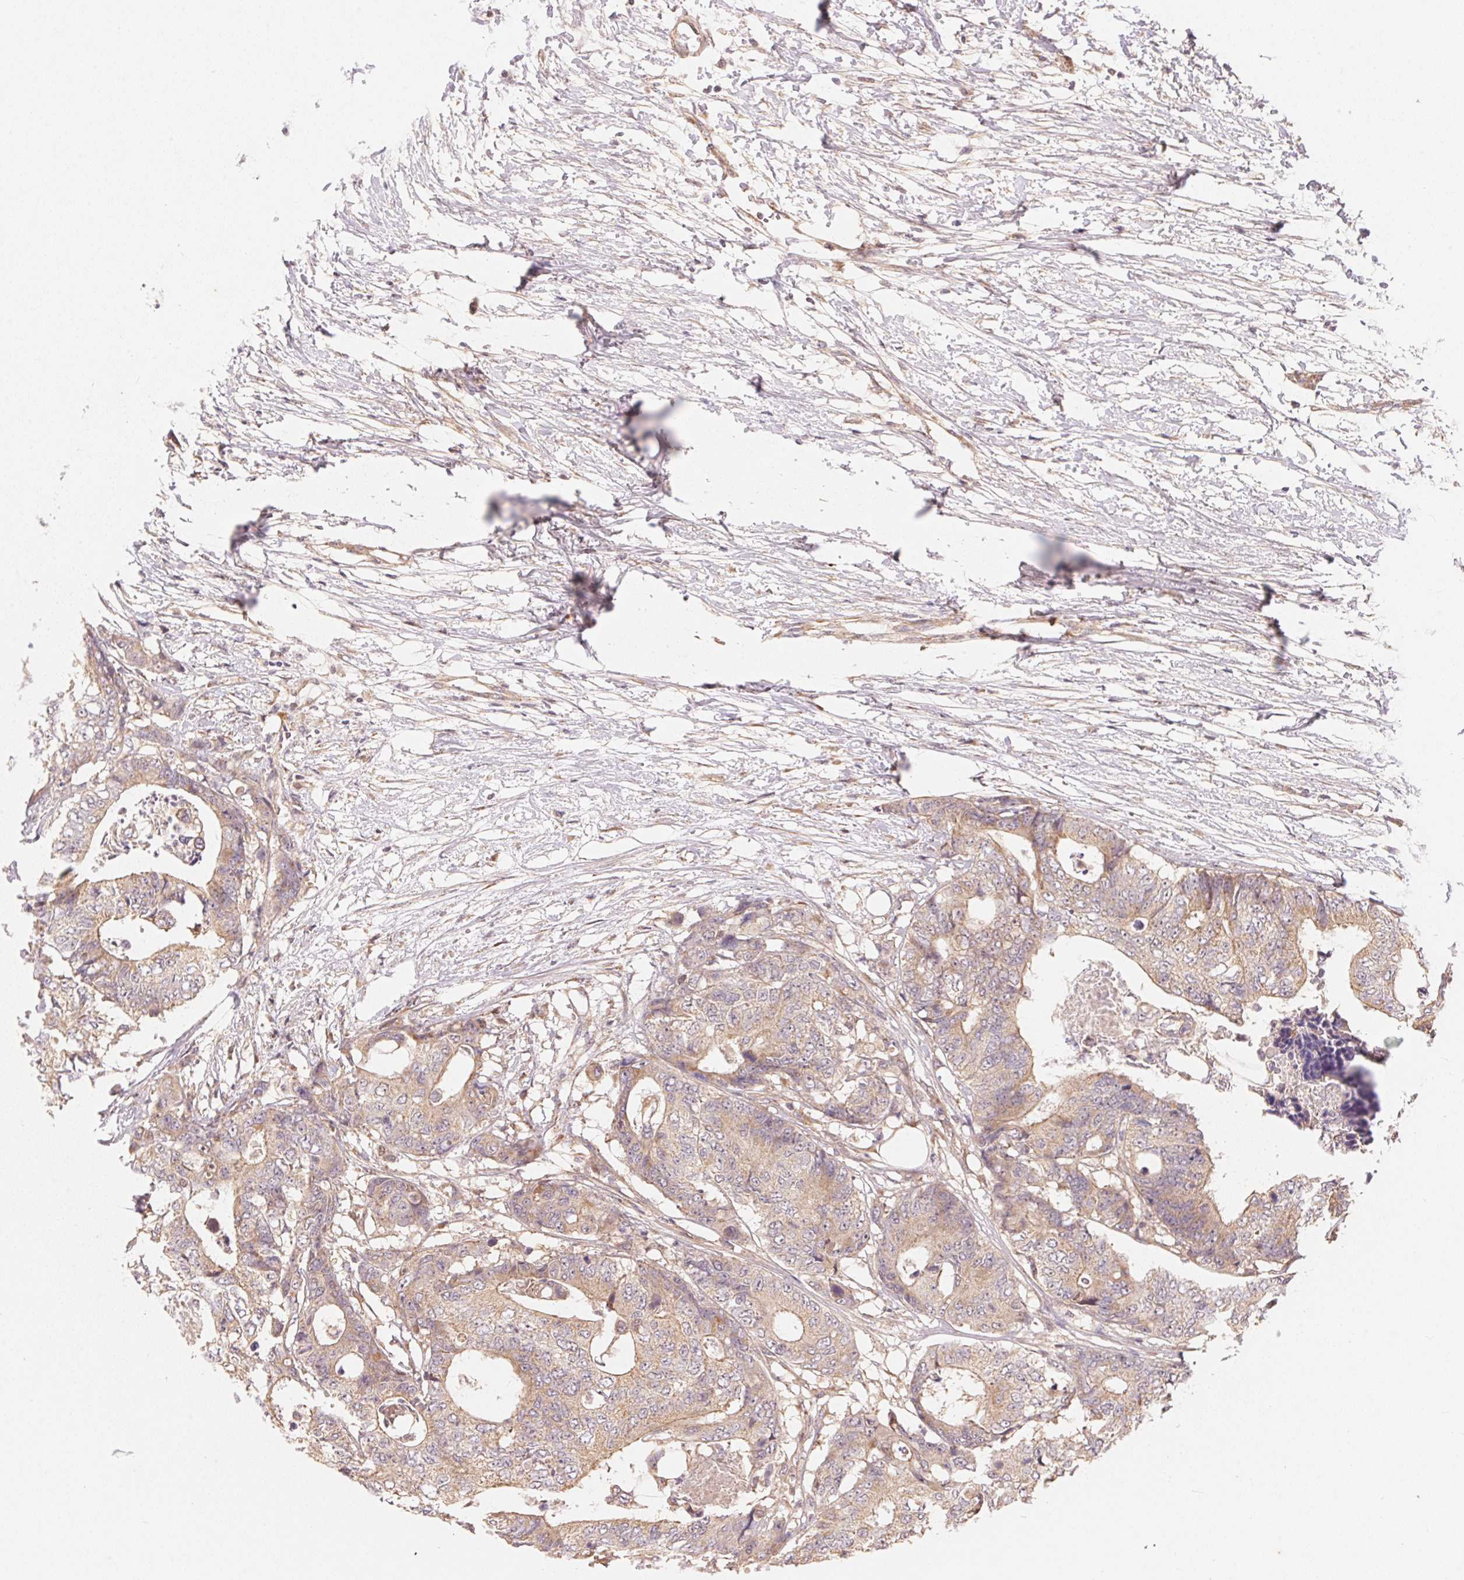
{"staining": {"intensity": "weak", "quantity": "25%-75%", "location": "cytoplasmic/membranous"}, "tissue": "colorectal cancer", "cell_type": "Tumor cells", "image_type": "cancer", "snomed": [{"axis": "morphology", "description": "Adenocarcinoma, NOS"}, {"axis": "topography", "description": "Colon"}], "caption": "Colorectal cancer tissue shows weak cytoplasmic/membranous positivity in approximately 25%-75% of tumor cells, visualized by immunohistochemistry. (DAB (3,3'-diaminobenzidine) IHC with brightfield microscopy, high magnification).", "gene": "TNIP2", "patient": {"sex": "female", "age": 48}}